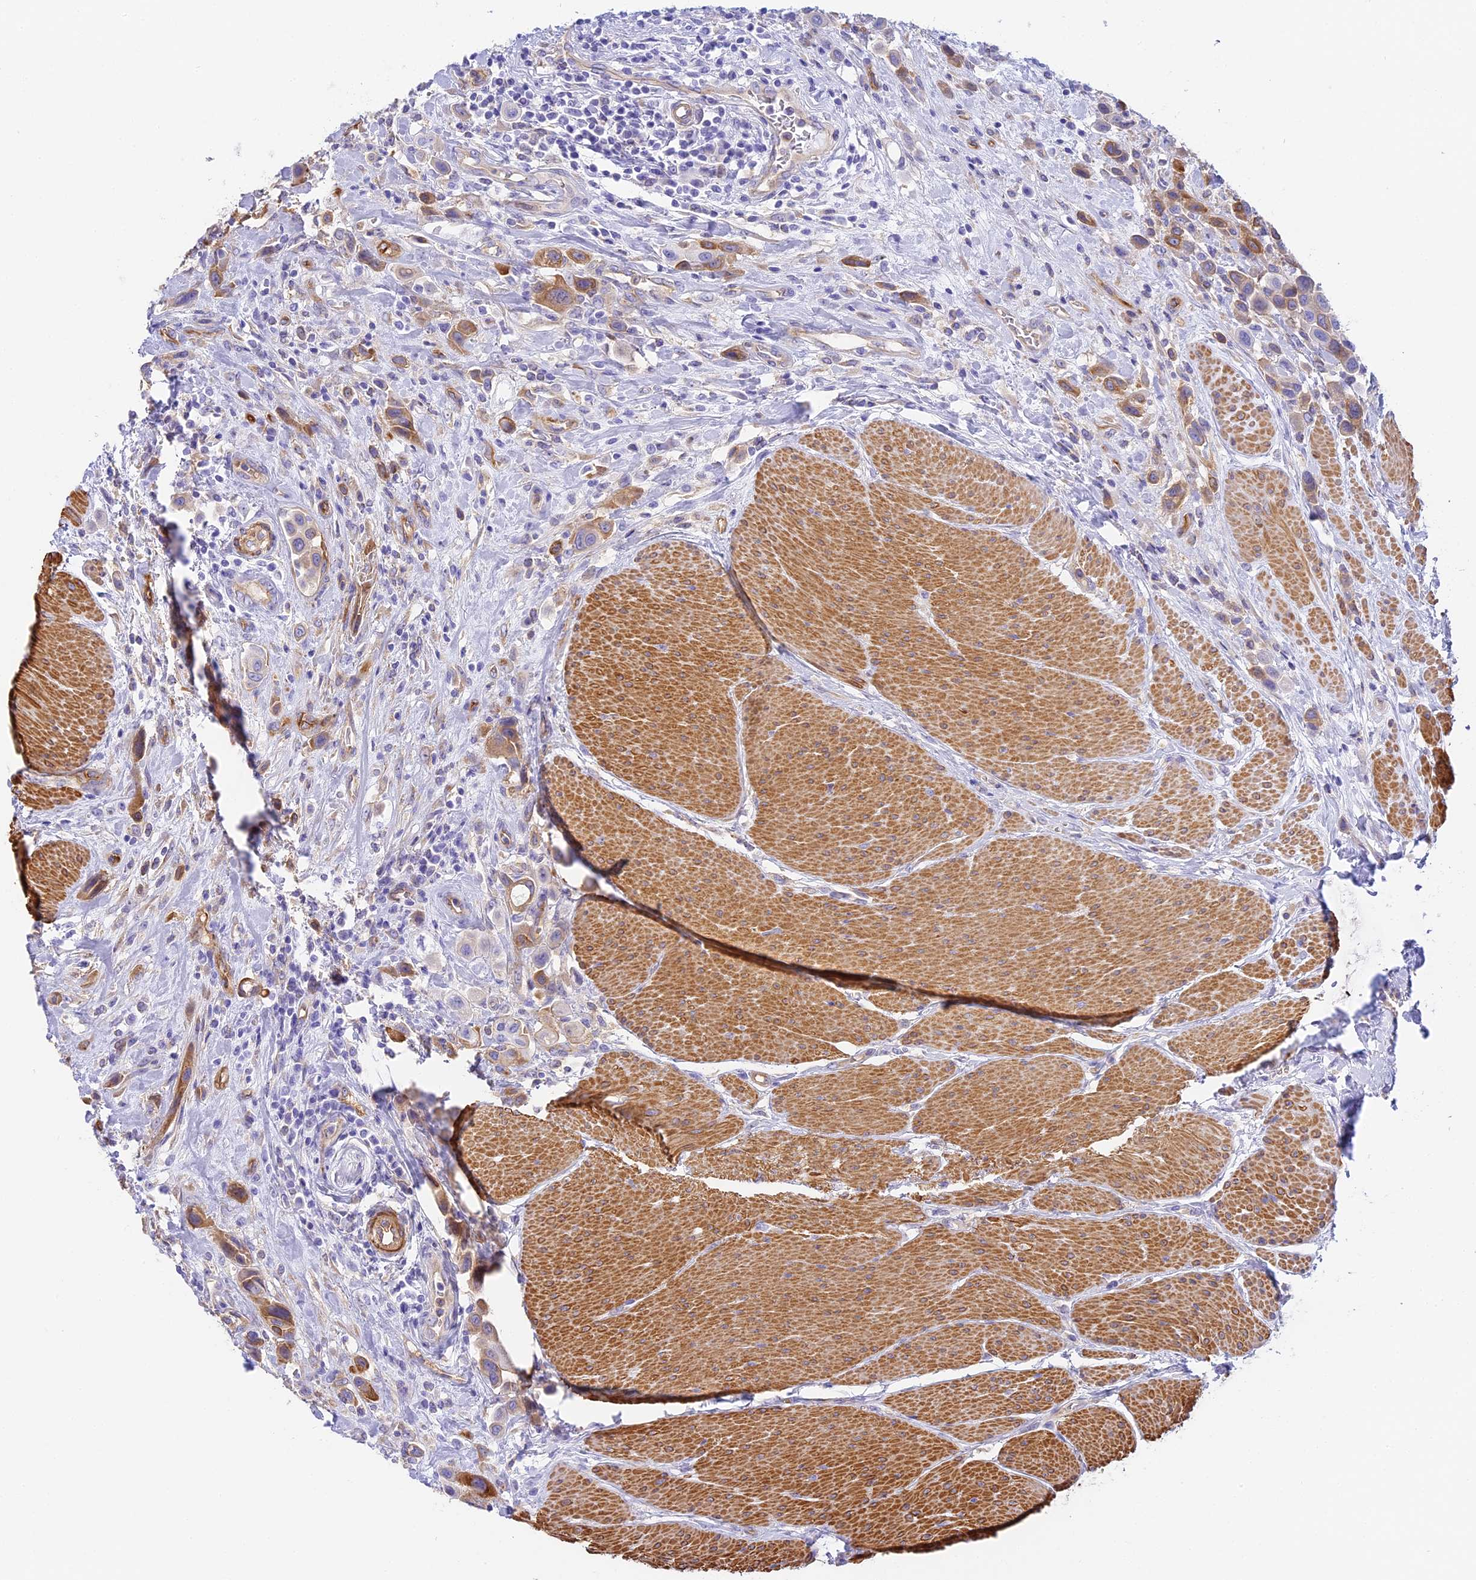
{"staining": {"intensity": "moderate", "quantity": "25%-75%", "location": "cytoplasmic/membranous"}, "tissue": "urothelial cancer", "cell_type": "Tumor cells", "image_type": "cancer", "snomed": [{"axis": "morphology", "description": "Urothelial carcinoma, High grade"}, {"axis": "topography", "description": "Urinary bladder"}], "caption": "High-grade urothelial carcinoma tissue shows moderate cytoplasmic/membranous expression in approximately 25%-75% of tumor cells, visualized by immunohistochemistry.", "gene": "HOMER3", "patient": {"sex": "male", "age": 50}}